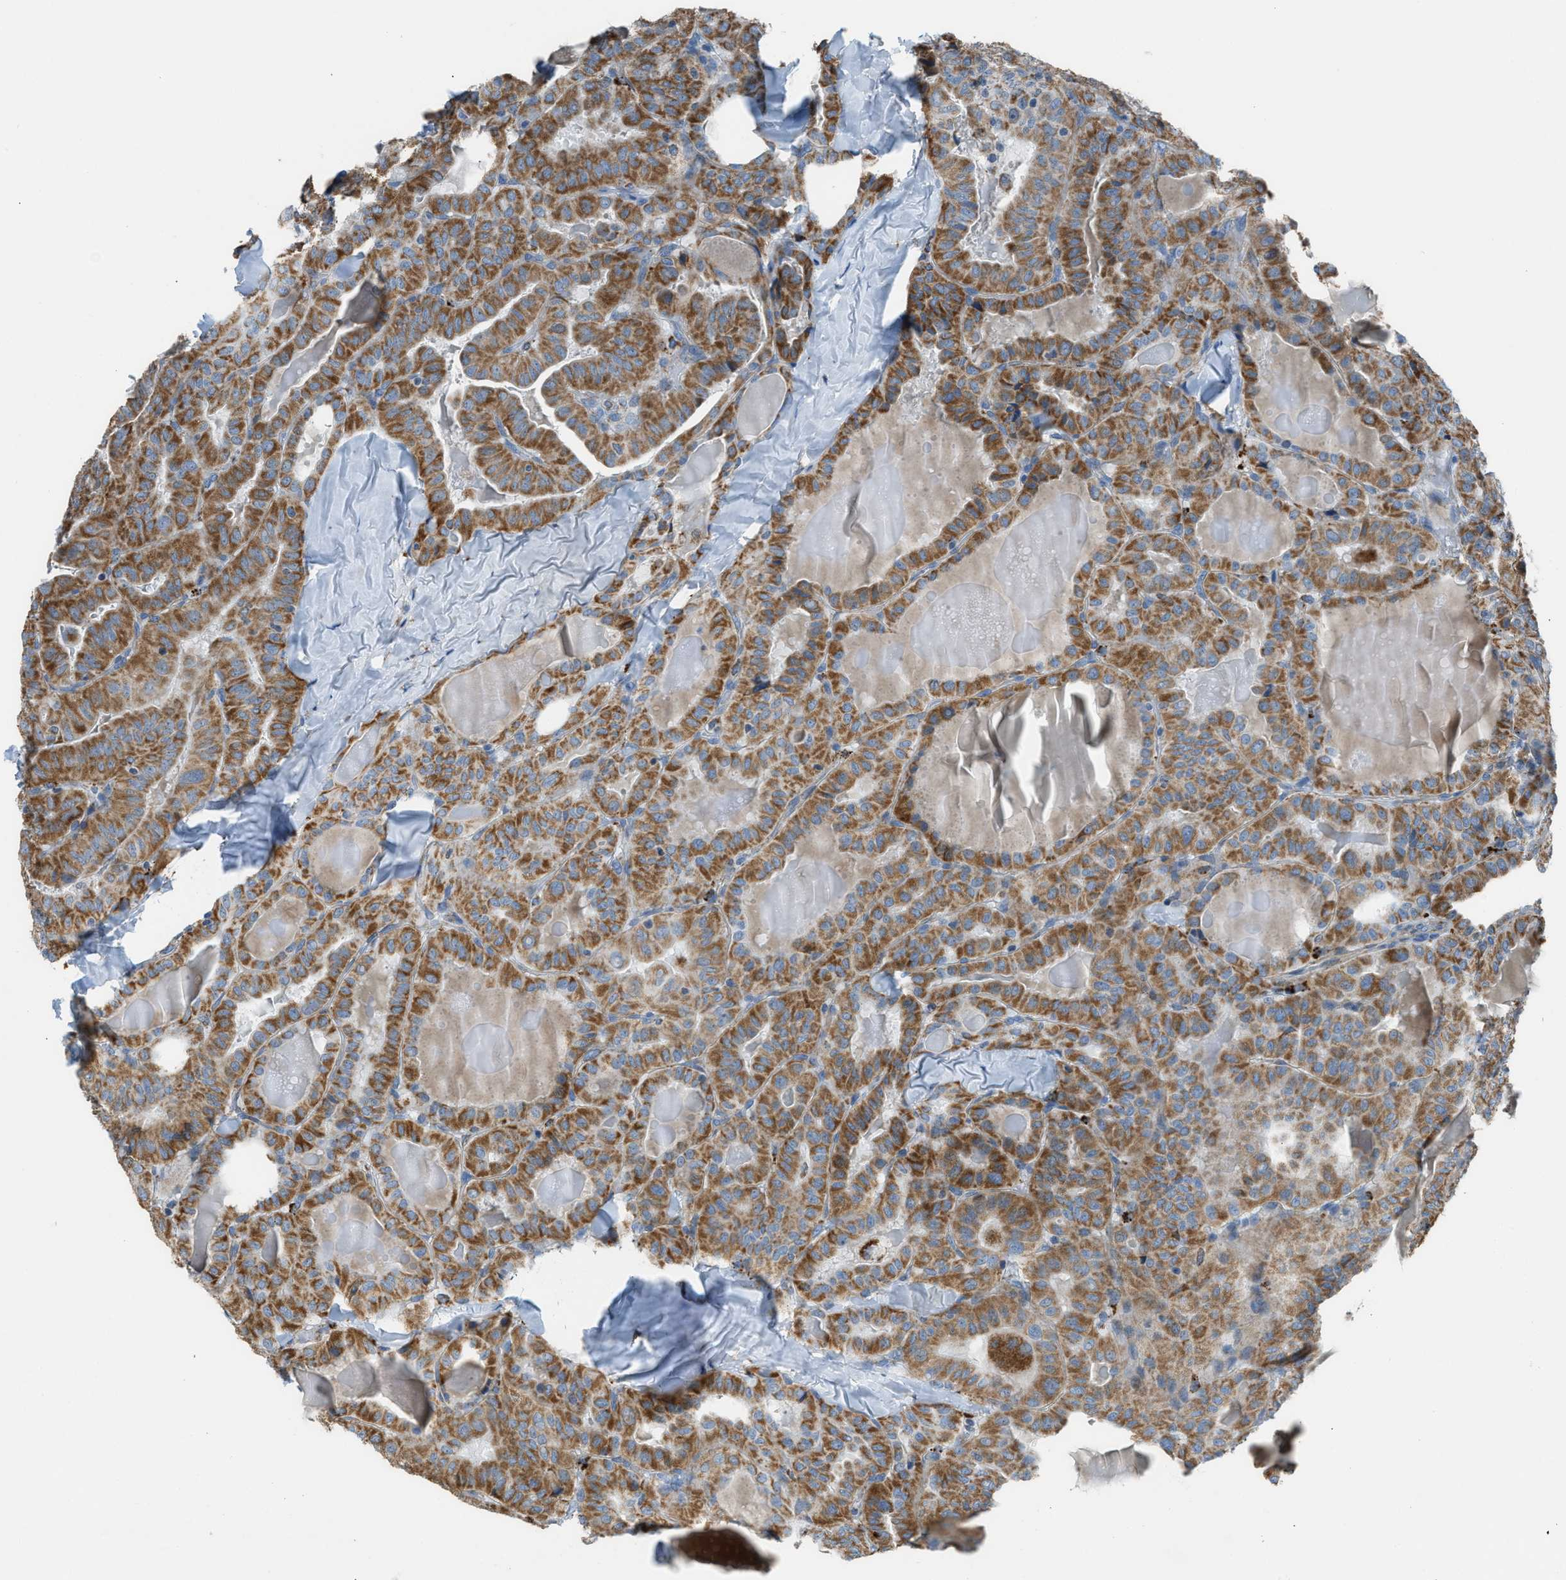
{"staining": {"intensity": "strong", "quantity": ">75%", "location": "cytoplasmic/membranous"}, "tissue": "thyroid cancer", "cell_type": "Tumor cells", "image_type": "cancer", "snomed": [{"axis": "morphology", "description": "Papillary adenocarcinoma, NOS"}, {"axis": "topography", "description": "Thyroid gland"}], "caption": "Strong cytoplasmic/membranous expression is present in about >75% of tumor cells in thyroid papillary adenocarcinoma.", "gene": "SMIM20", "patient": {"sex": "male", "age": 77}}